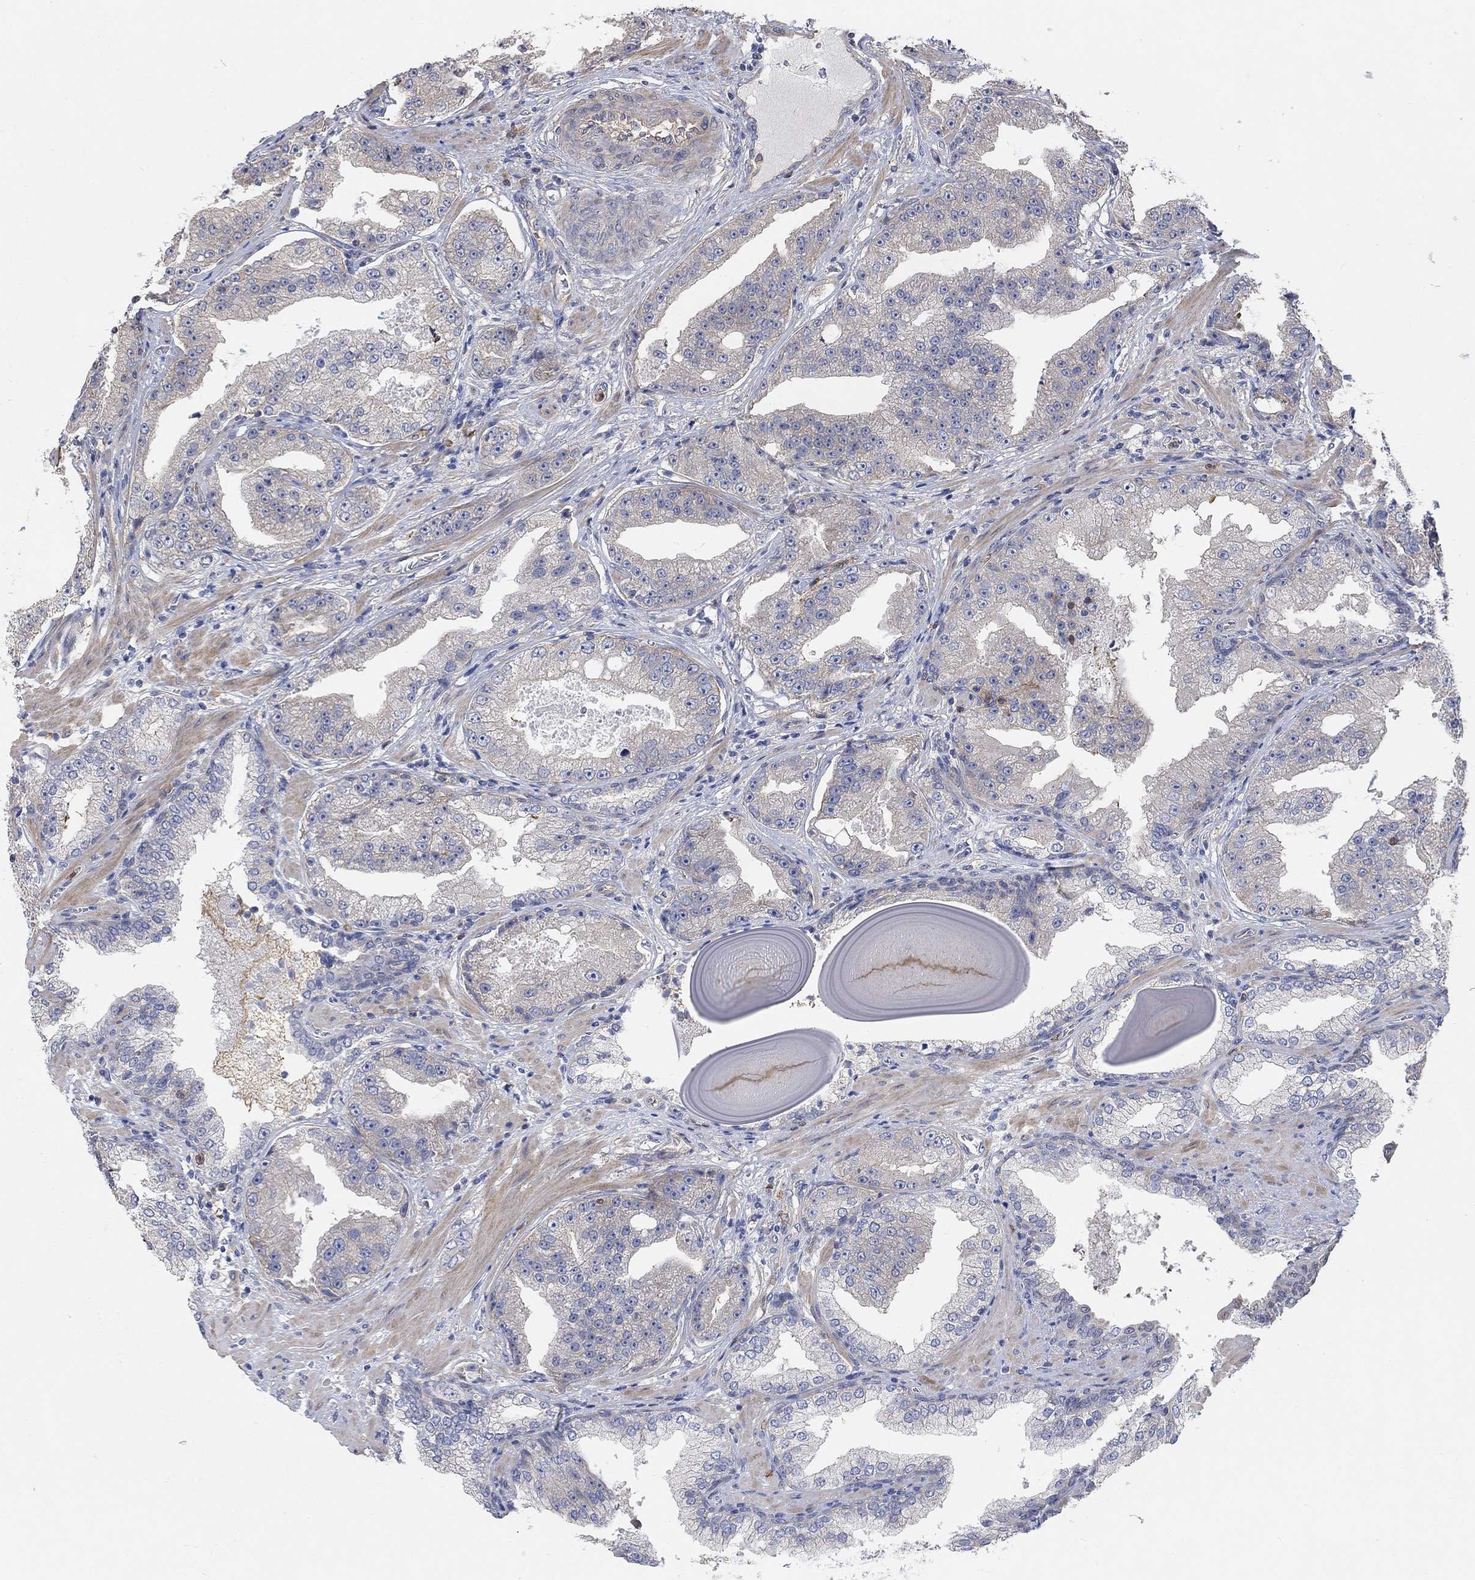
{"staining": {"intensity": "moderate", "quantity": "<25%", "location": "cytoplasmic/membranous"}, "tissue": "prostate cancer", "cell_type": "Tumor cells", "image_type": "cancer", "snomed": [{"axis": "morphology", "description": "Adenocarcinoma, Low grade"}, {"axis": "topography", "description": "Prostate"}], "caption": "Protein expression analysis of prostate low-grade adenocarcinoma exhibits moderate cytoplasmic/membranous staining in about <25% of tumor cells.", "gene": "SYT16", "patient": {"sex": "male", "age": 62}}